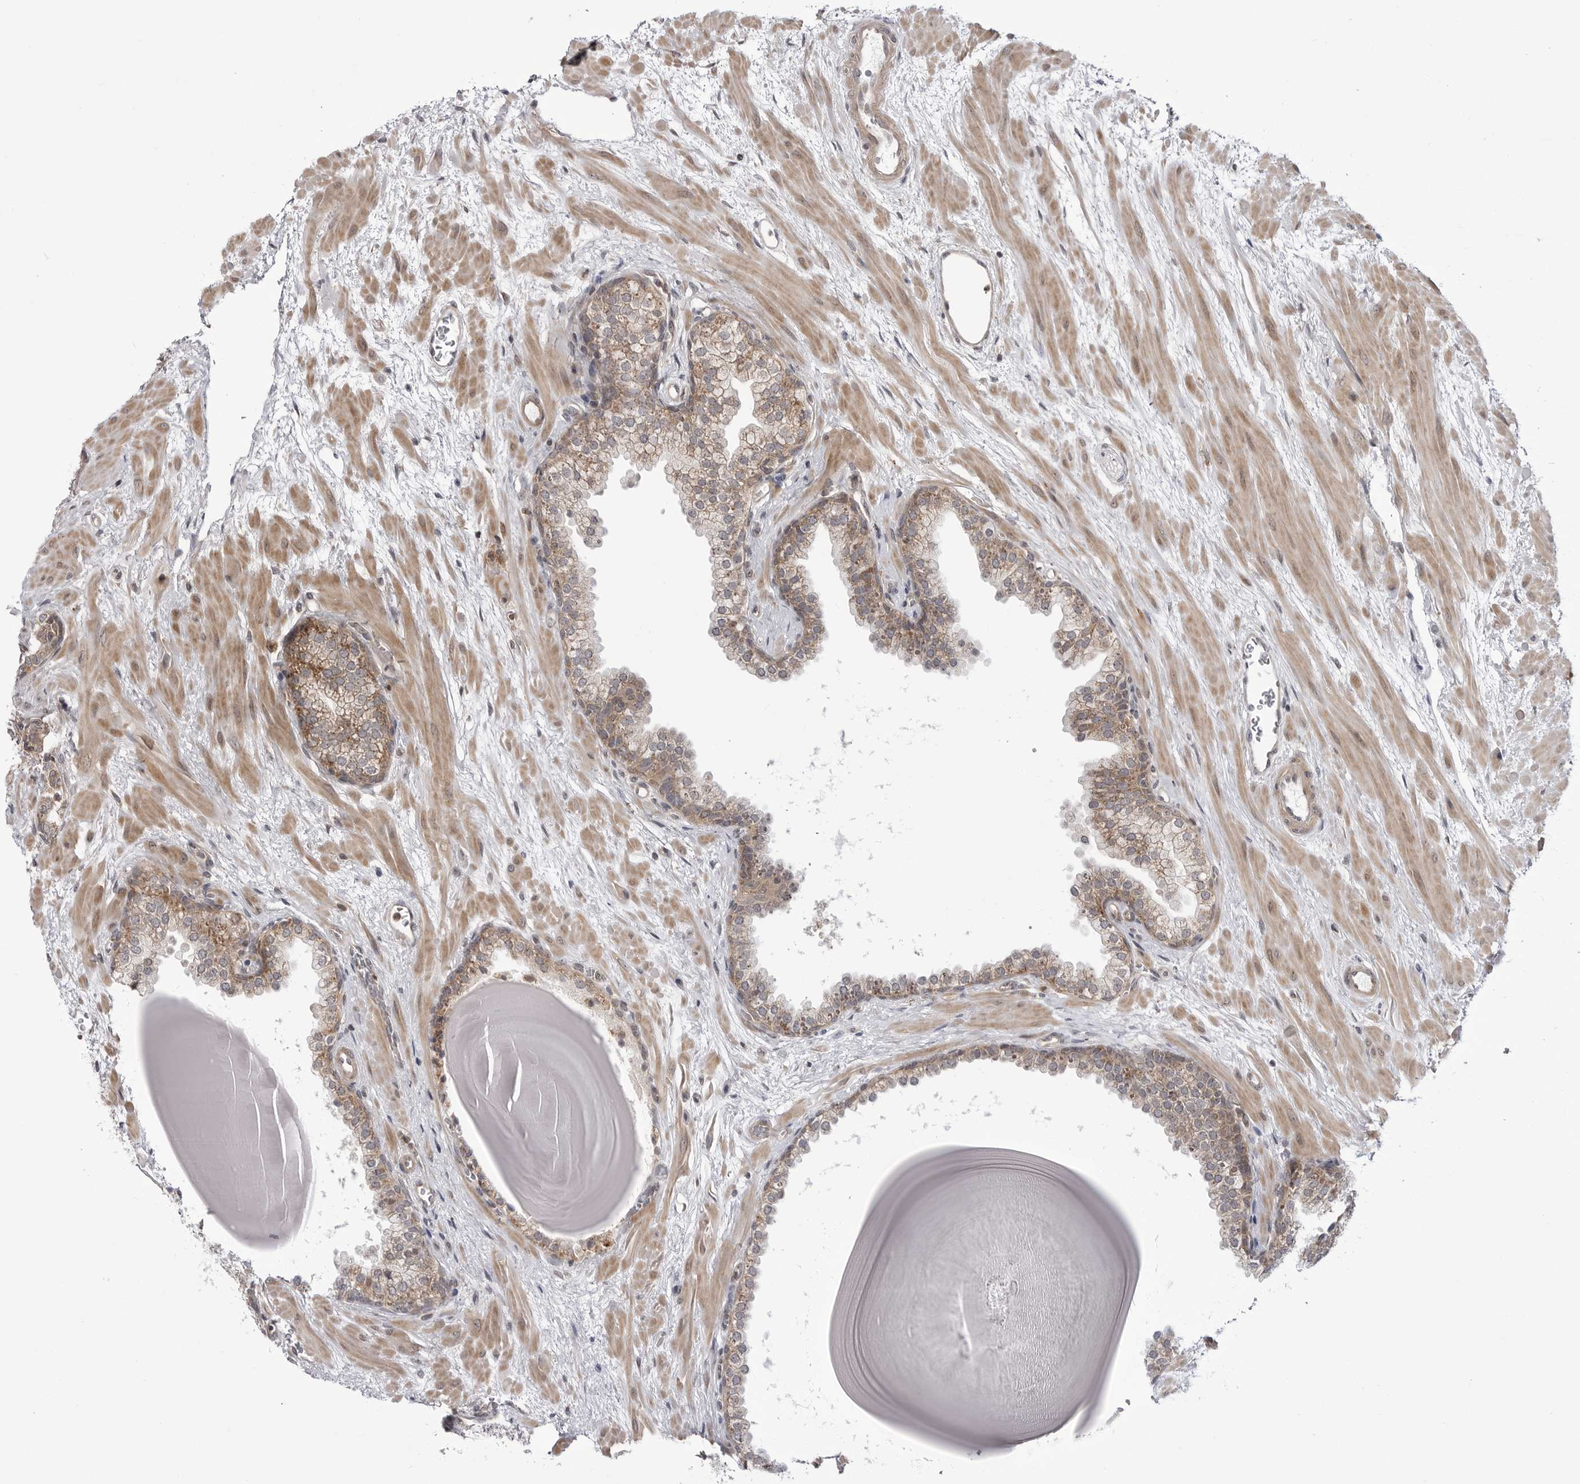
{"staining": {"intensity": "weak", "quantity": "25%-75%", "location": "cytoplasmic/membranous"}, "tissue": "prostate", "cell_type": "Glandular cells", "image_type": "normal", "snomed": [{"axis": "morphology", "description": "Normal tissue, NOS"}, {"axis": "topography", "description": "Prostate"}], "caption": "An immunohistochemistry (IHC) histopathology image of normal tissue is shown. Protein staining in brown highlights weak cytoplasmic/membranous positivity in prostate within glandular cells.", "gene": "CCDC18", "patient": {"sex": "male", "age": 48}}